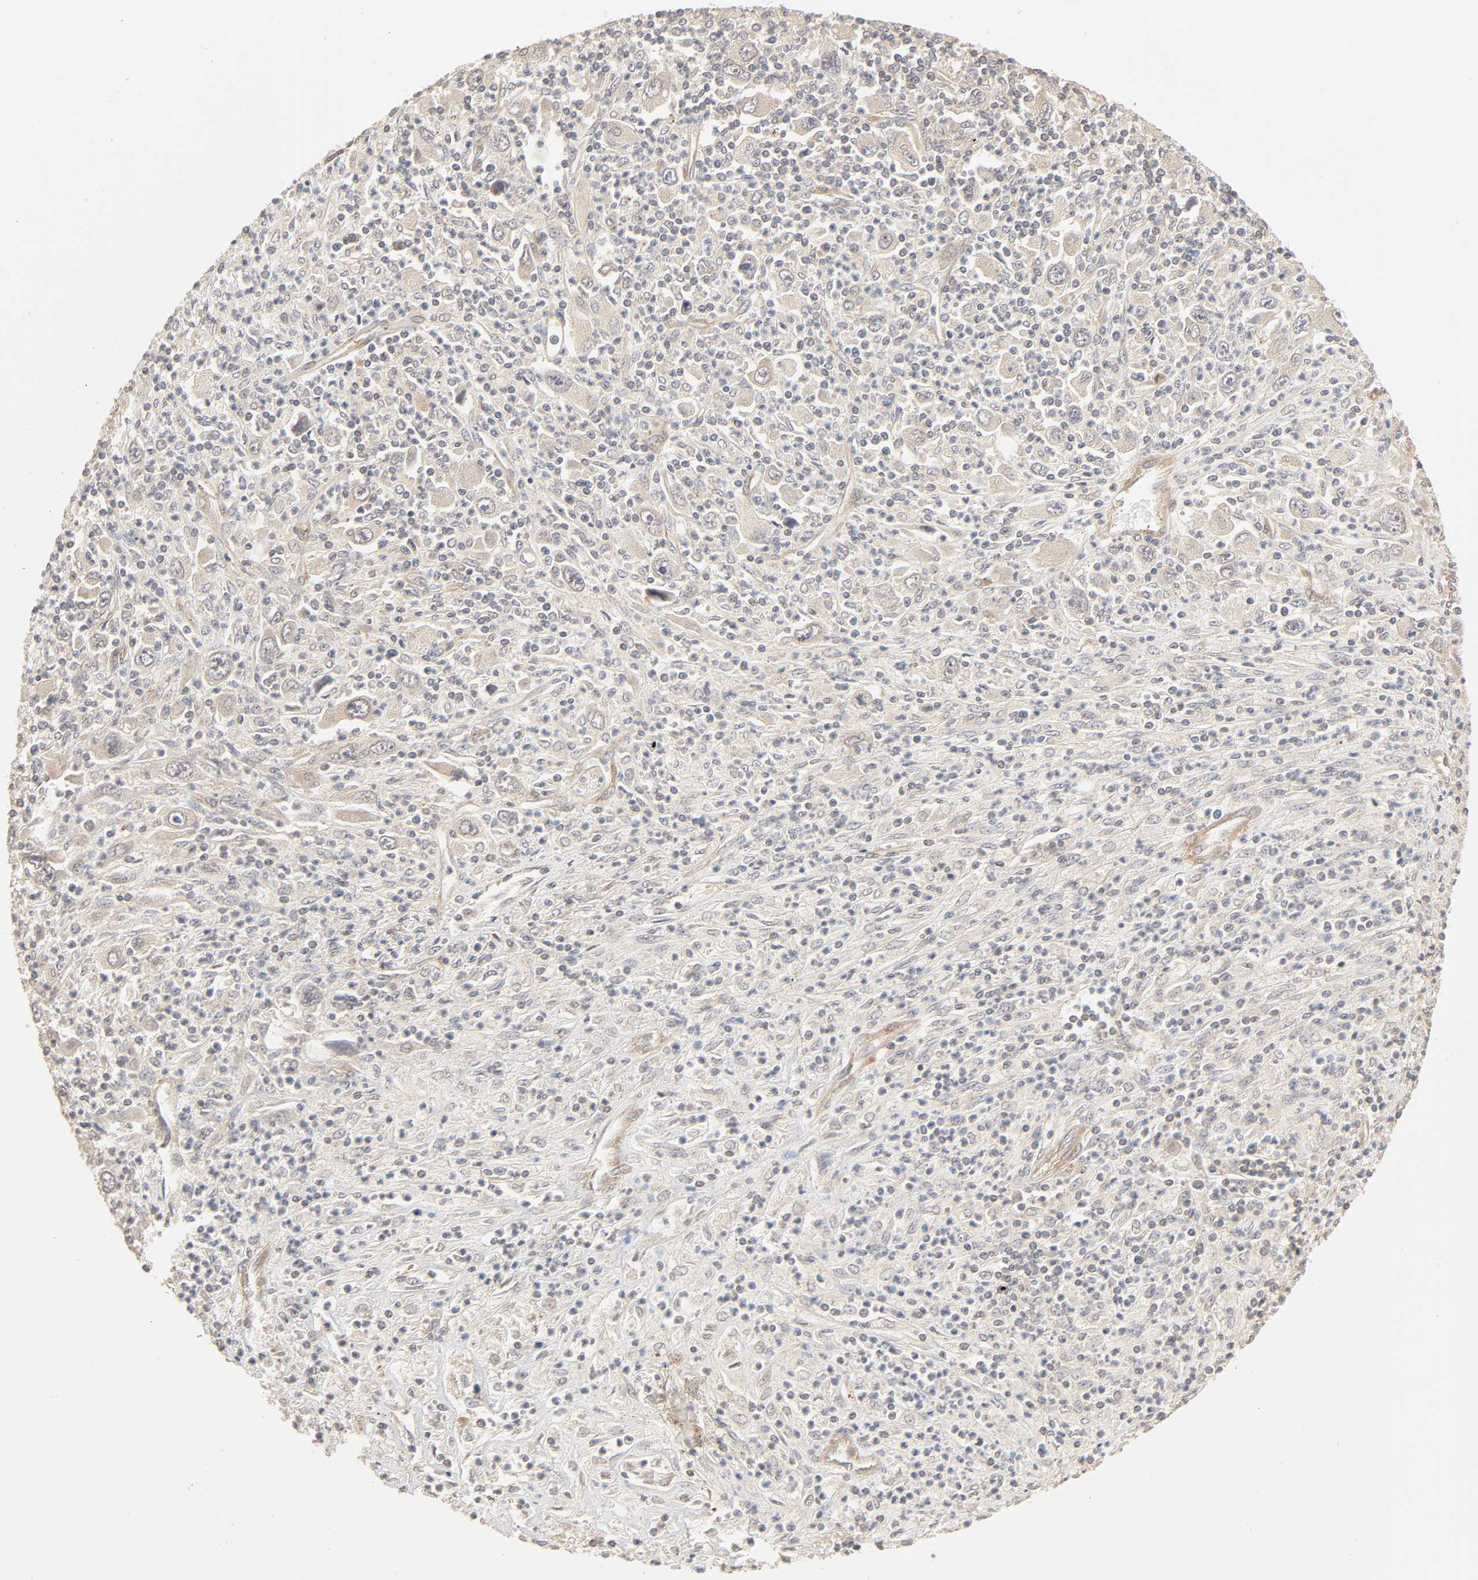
{"staining": {"intensity": "moderate", "quantity": ">75%", "location": "cytoplasmic/membranous"}, "tissue": "melanoma", "cell_type": "Tumor cells", "image_type": "cancer", "snomed": [{"axis": "morphology", "description": "Malignant melanoma, Metastatic site"}, {"axis": "topography", "description": "Skin"}], "caption": "Melanoma stained with DAB immunohistochemistry reveals medium levels of moderate cytoplasmic/membranous staining in about >75% of tumor cells.", "gene": "EPS8", "patient": {"sex": "female", "age": 56}}